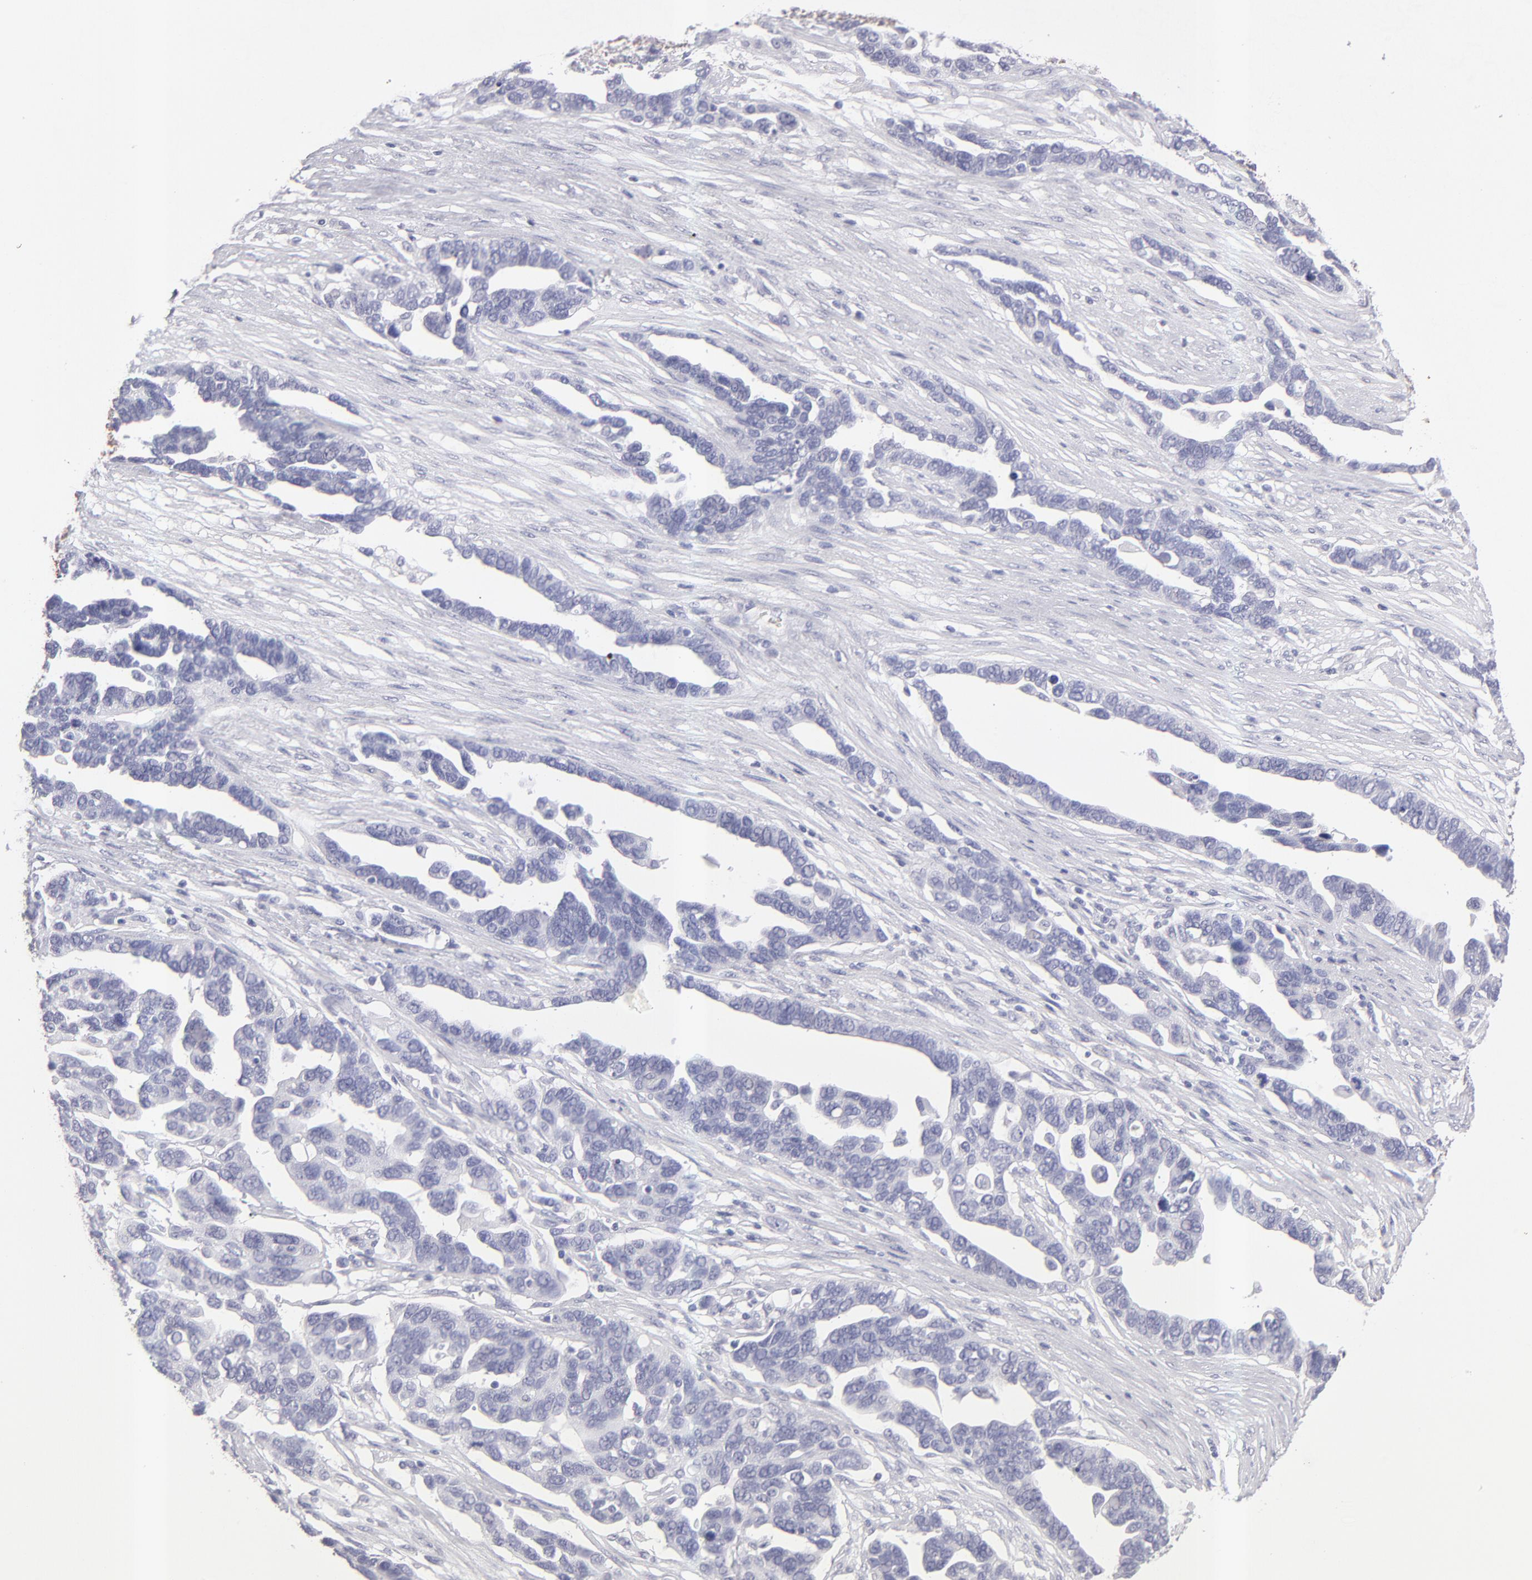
{"staining": {"intensity": "negative", "quantity": "none", "location": "none"}, "tissue": "ovarian cancer", "cell_type": "Tumor cells", "image_type": "cancer", "snomed": [{"axis": "morphology", "description": "Cystadenocarcinoma, serous, NOS"}, {"axis": "topography", "description": "Ovary"}], "caption": "Immunohistochemistry (IHC) image of neoplastic tissue: ovarian serous cystadenocarcinoma stained with DAB exhibits no significant protein staining in tumor cells.", "gene": "ABCC4", "patient": {"sex": "female", "age": 54}}